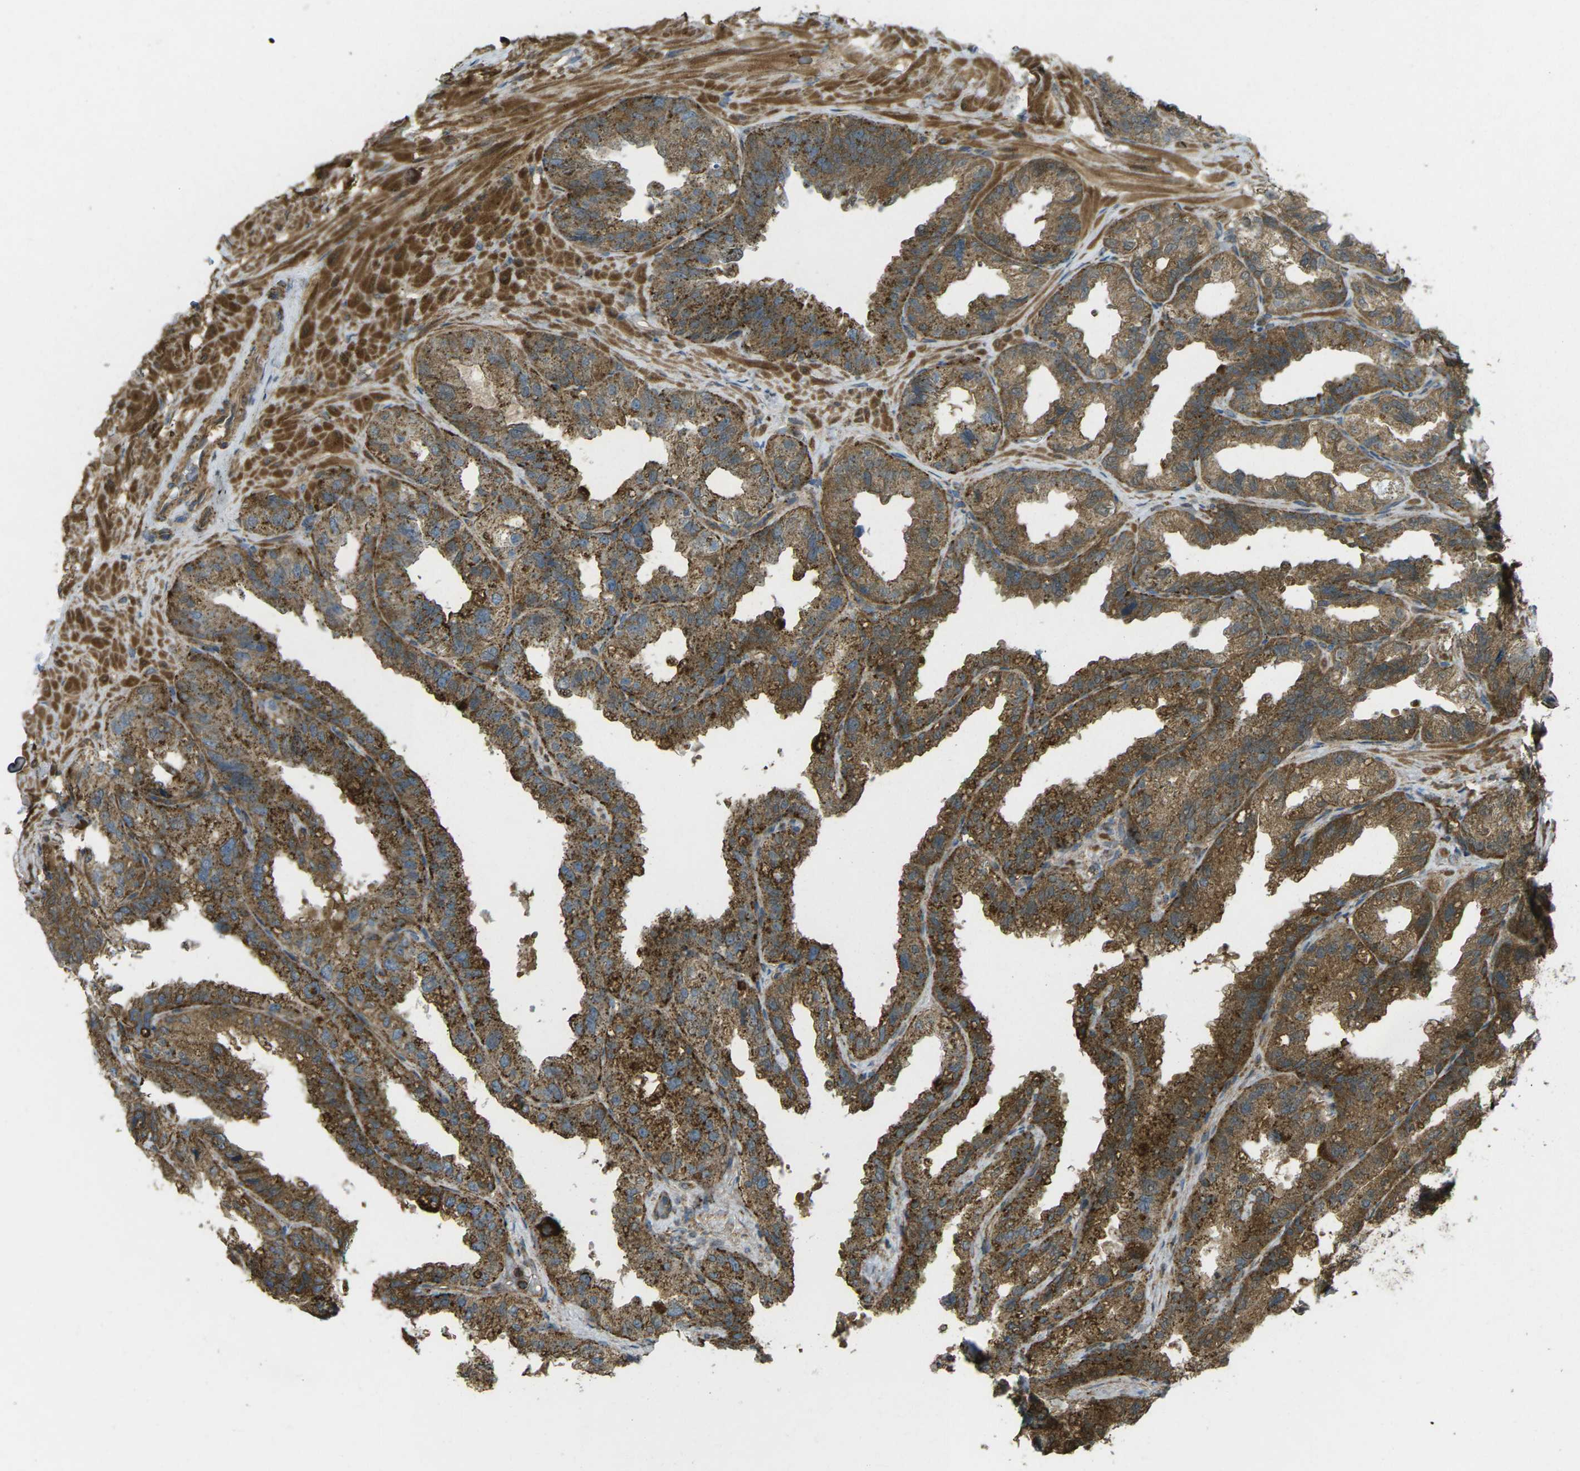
{"staining": {"intensity": "strong", "quantity": ">75%", "location": "cytoplasmic/membranous"}, "tissue": "seminal vesicle", "cell_type": "Glandular cells", "image_type": "normal", "snomed": [{"axis": "morphology", "description": "Normal tissue, NOS"}, {"axis": "topography", "description": "Seminal veicle"}], "caption": "Immunohistochemistry (IHC) of normal human seminal vesicle demonstrates high levels of strong cytoplasmic/membranous expression in approximately >75% of glandular cells.", "gene": "CHMP3", "patient": {"sex": "male", "age": 68}}